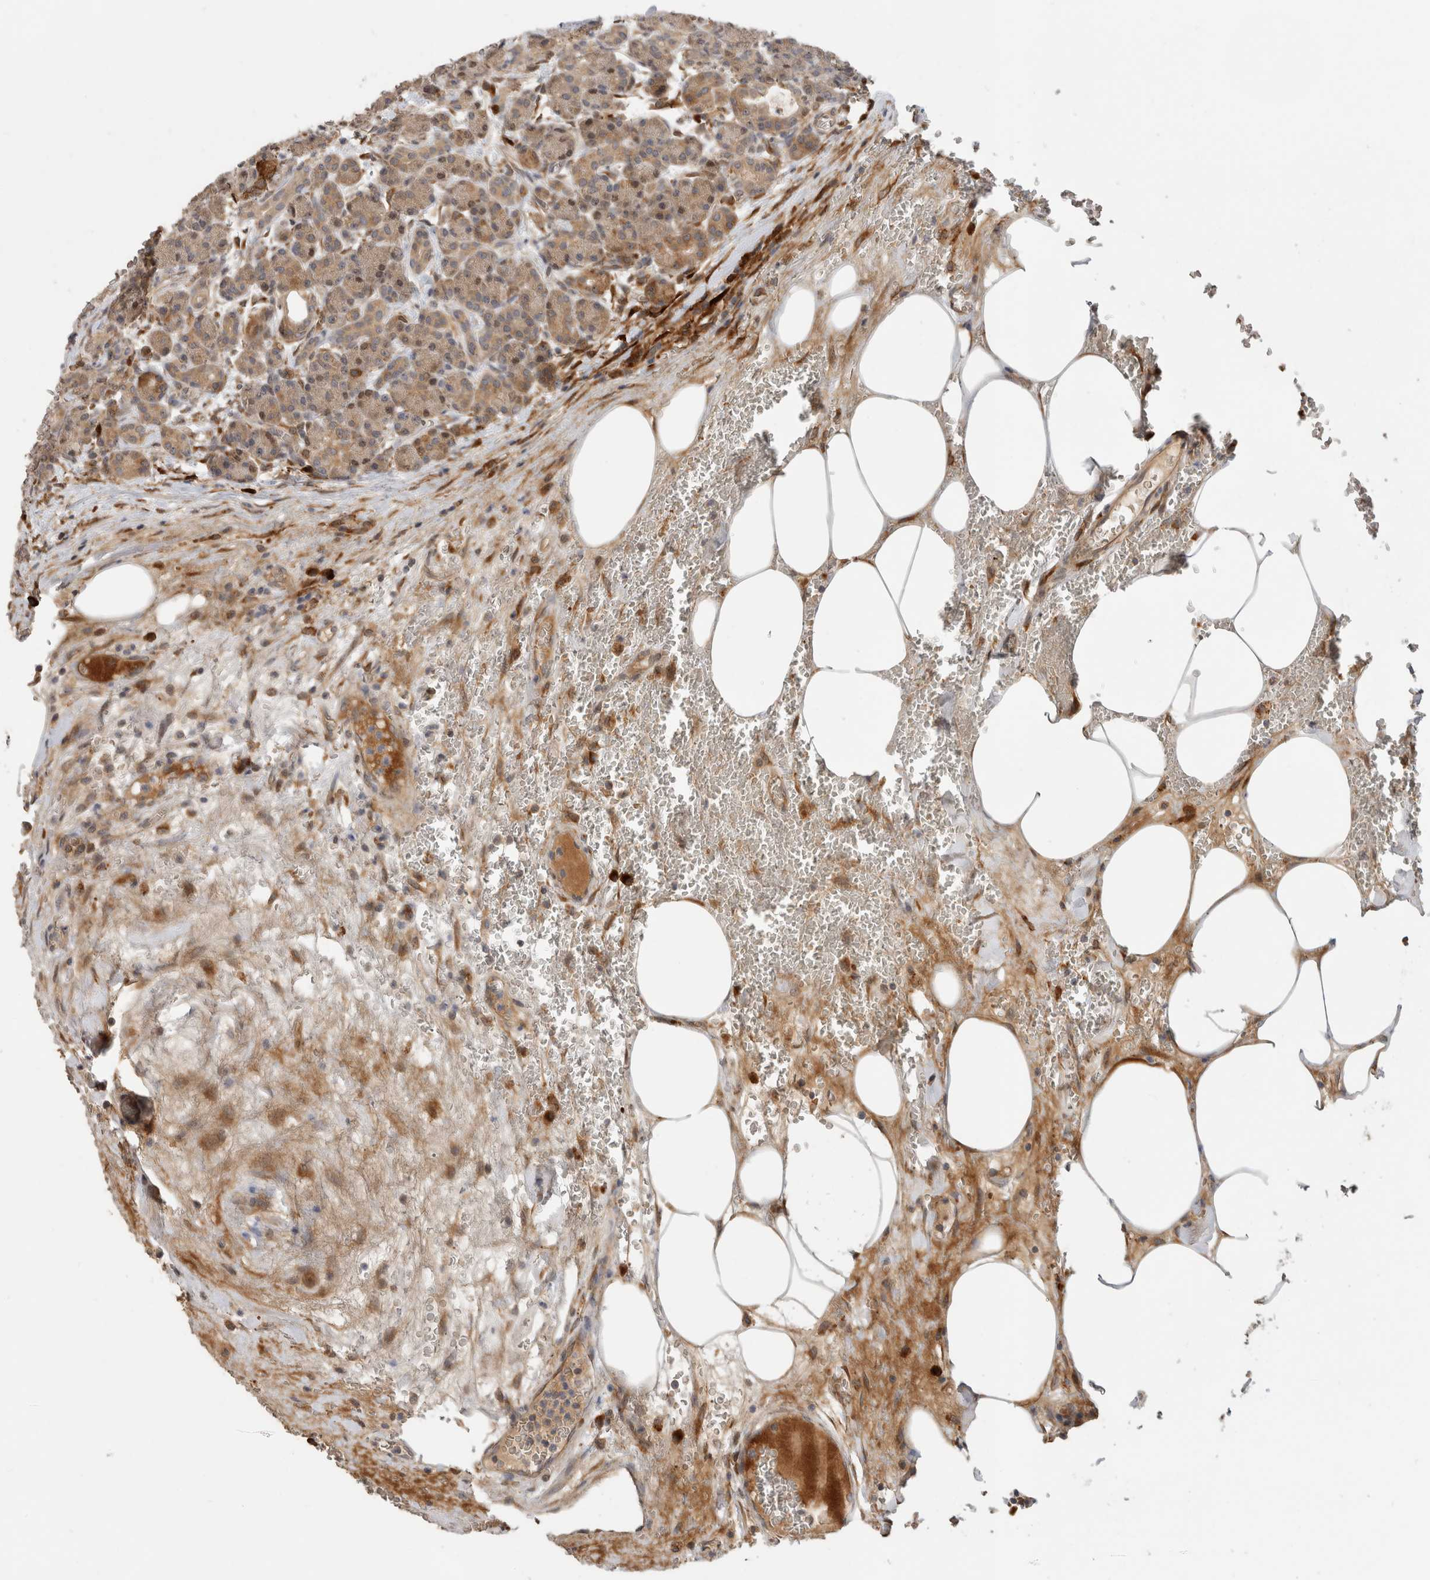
{"staining": {"intensity": "moderate", "quantity": "25%-75%", "location": "cytoplasmic/membranous"}, "tissue": "pancreas", "cell_type": "Exocrine glandular cells", "image_type": "normal", "snomed": [{"axis": "morphology", "description": "Normal tissue, NOS"}, {"axis": "topography", "description": "Pancreas"}], "caption": "Exocrine glandular cells exhibit medium levels of moderate cytoplasmic/membranous staining in about 25%-75% of cells in unremarkable human pancreas.", "gene": "APOL2", "patient": {"sex": "male", "age": 63}}